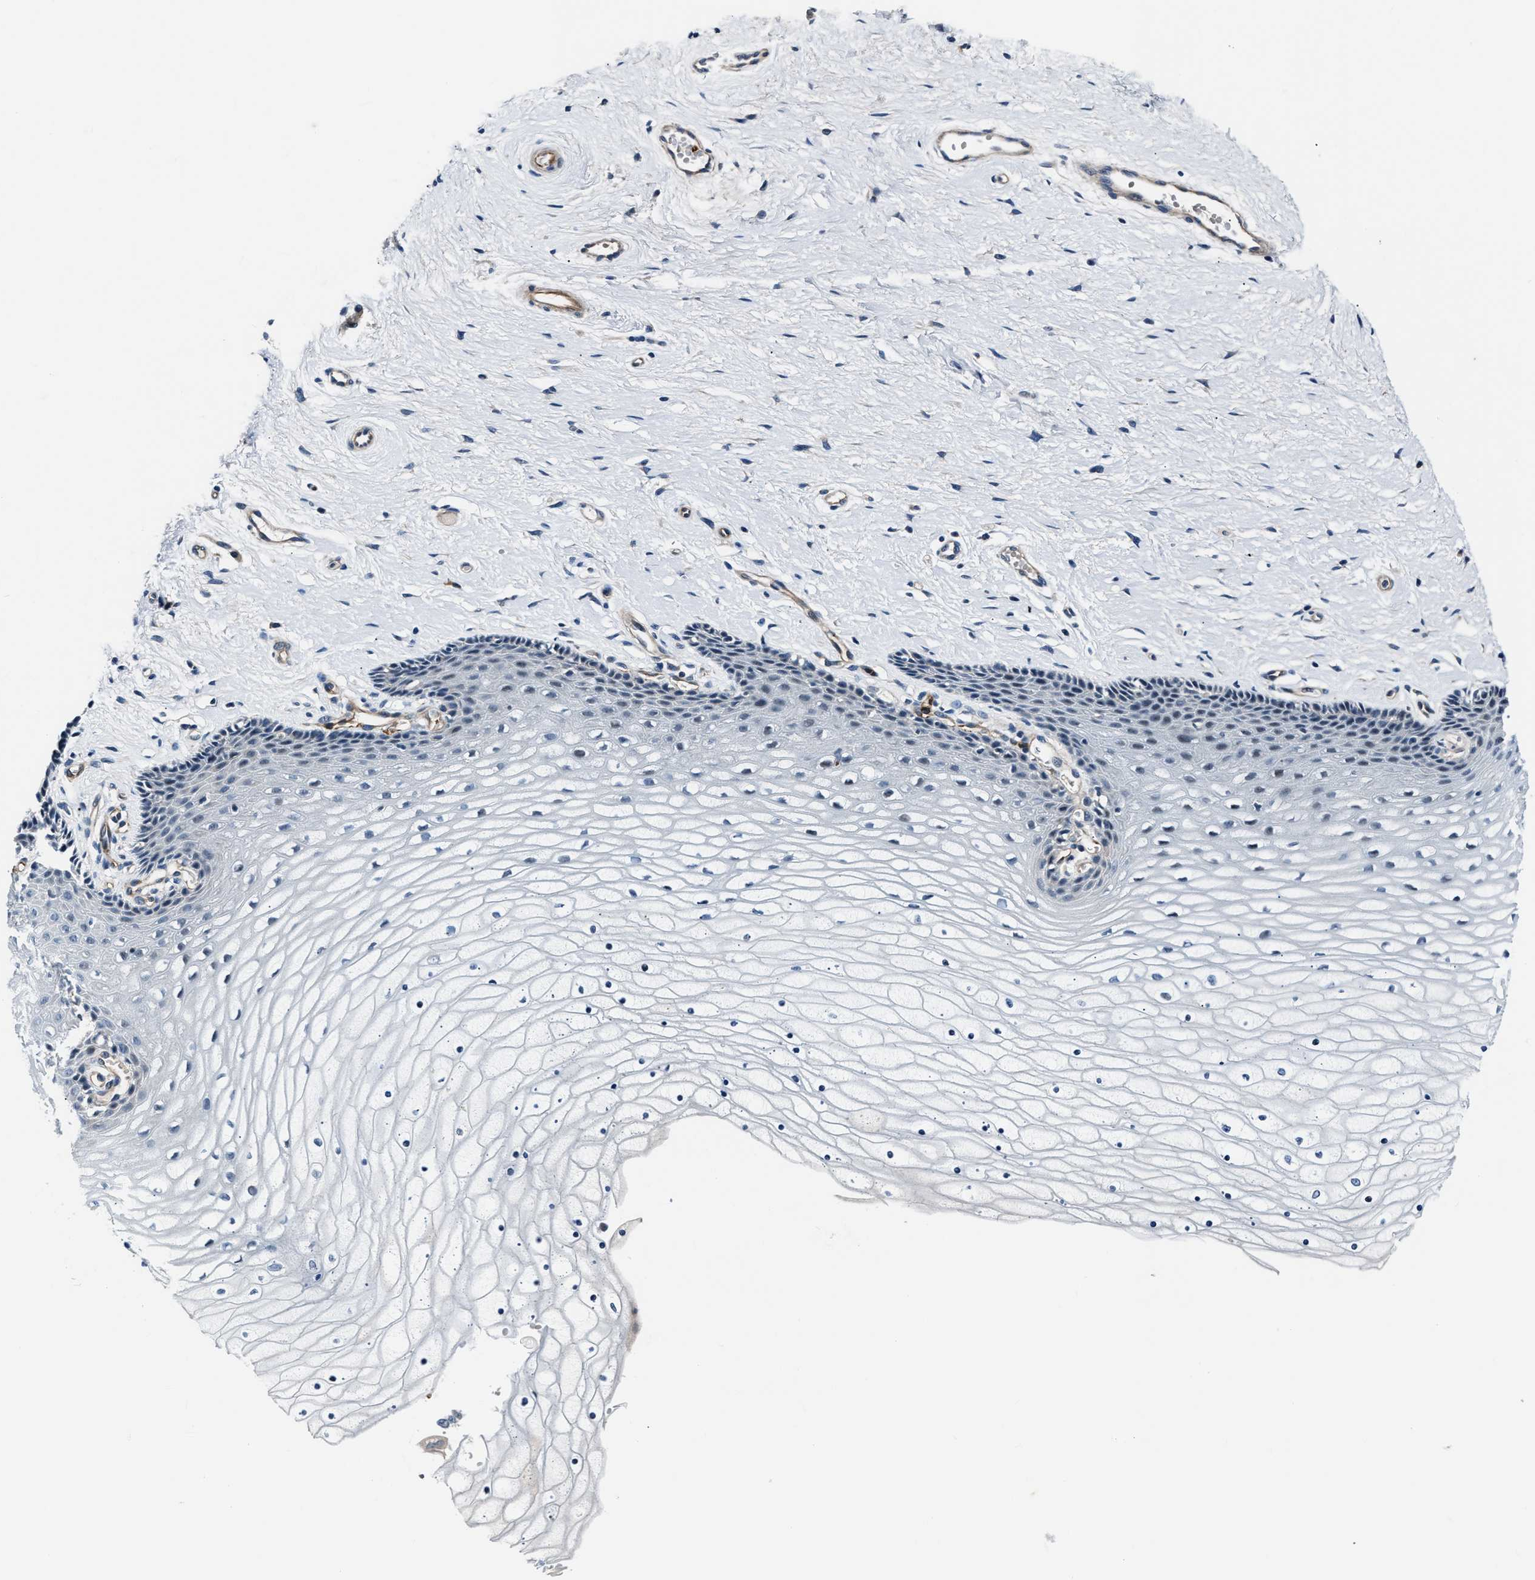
{"staining": {"intensity": "negative", "quantity": "none", "location": "none"}, "tissue": "cervix", "cell_type": "Glandular cells", "image_type": "normal", "snomed": [{"axis": "morphology", "description": "Normal tissue, NOS"}, {"axis": "topography", "description": "Cervix"}], "caption": "Immunohistochemistry micrograph of benign cervix: human cervix stained with DAB (3,3'-diaminobenzidine) shows no significant protein positivity in glandular cells.", "gene": "MPDZ", "patient": {"sex": "female", "age": 39}}